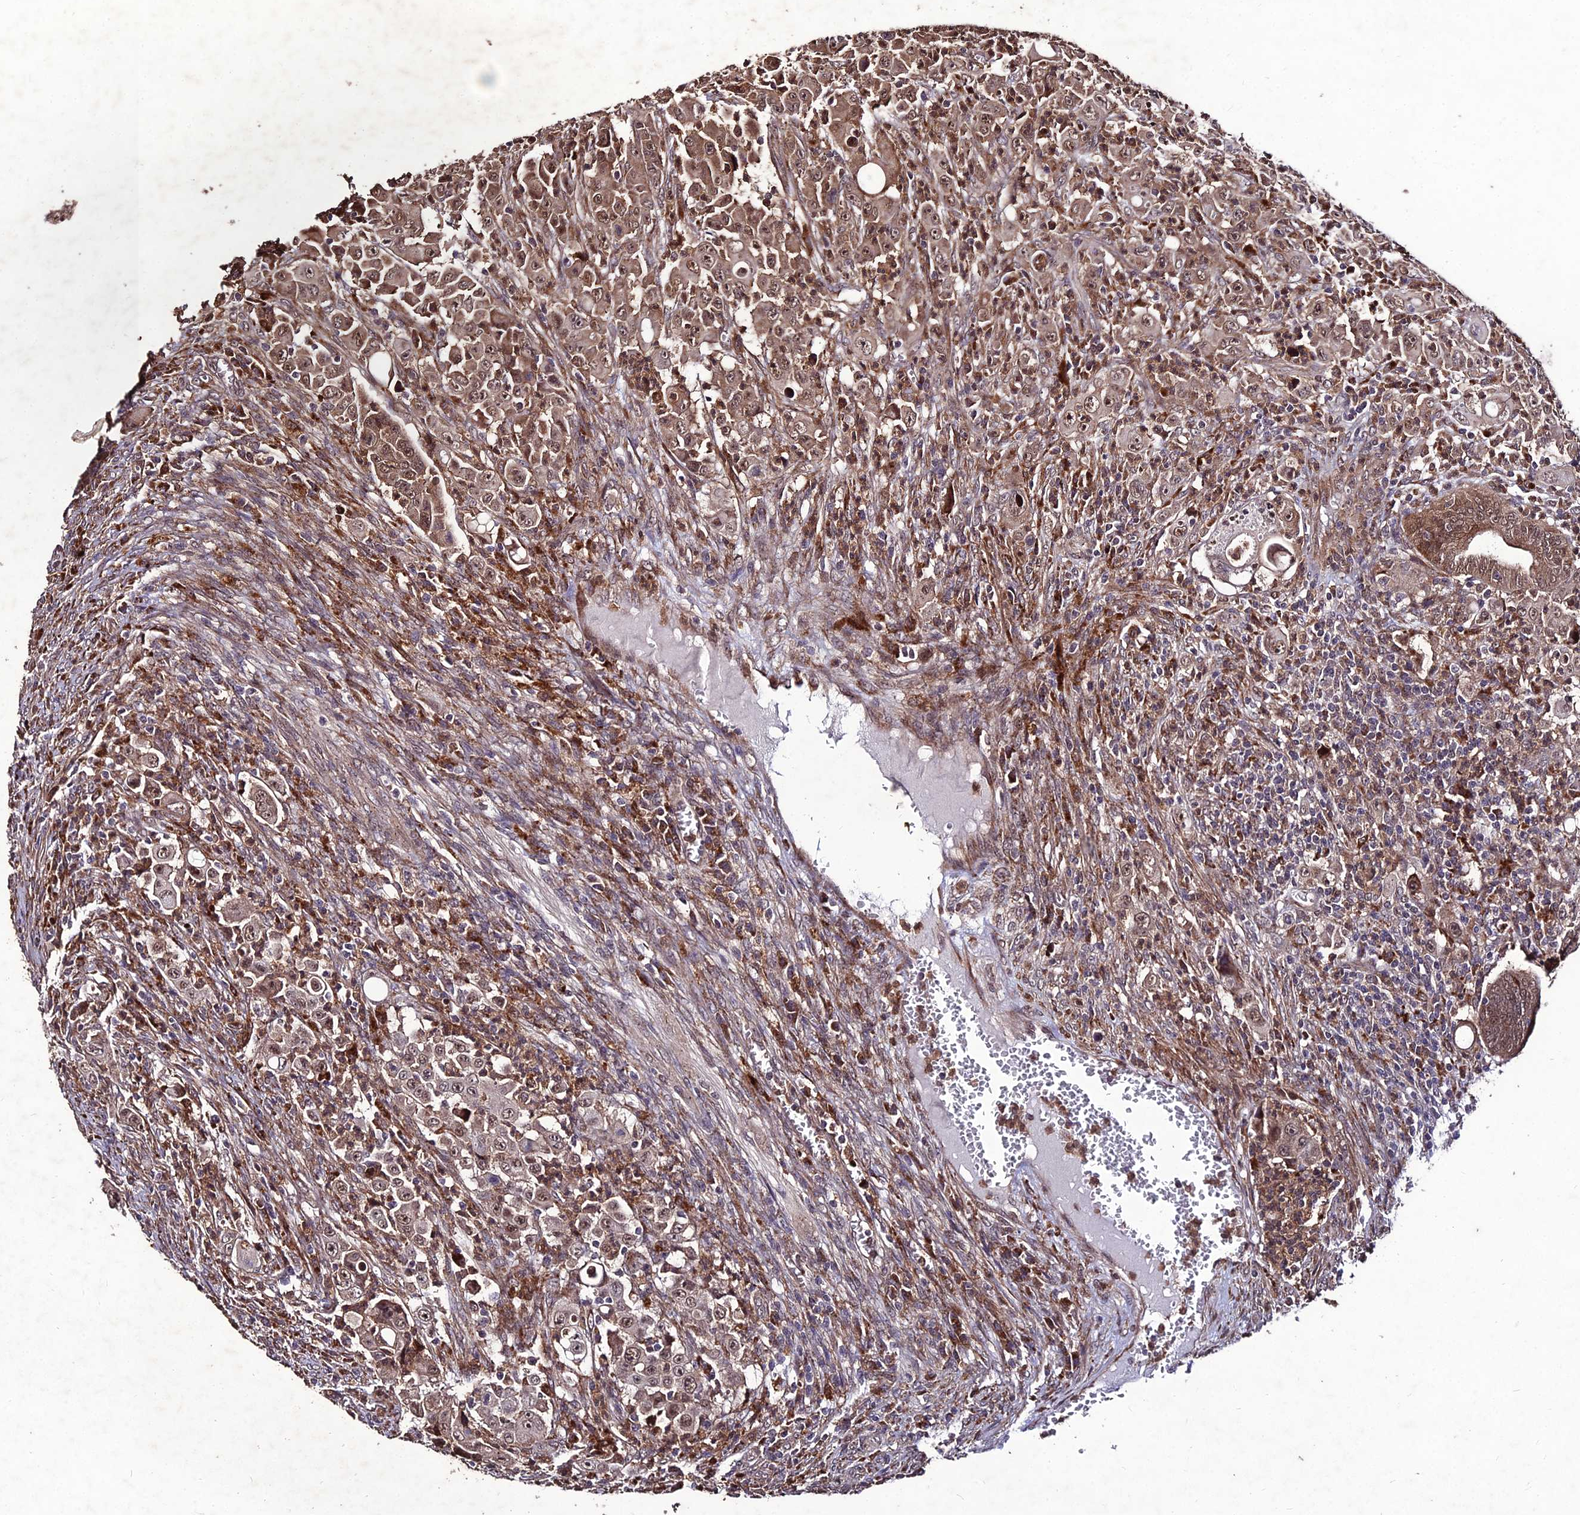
{"staining": {"intensity": "moderate", "quantity": ">75%", "location": "cytoplasmic/membranous,nuclear"}, "tissue": "colorectal cancer", "cell_type": "Tumor cells", "image_type": "cancer", "snomed": [{"axis": "morphology", "description": "Adenocarcinoma, NOS"}, {"axis": "topography", "description": "Colon"}], "caption": "Adenocarcinoma (colorectal) stained with a protein marker demonstrates moderate staining in tumor cells.", "gene": "ZNF766", "patient": {"sex": "male", "age": 51}}